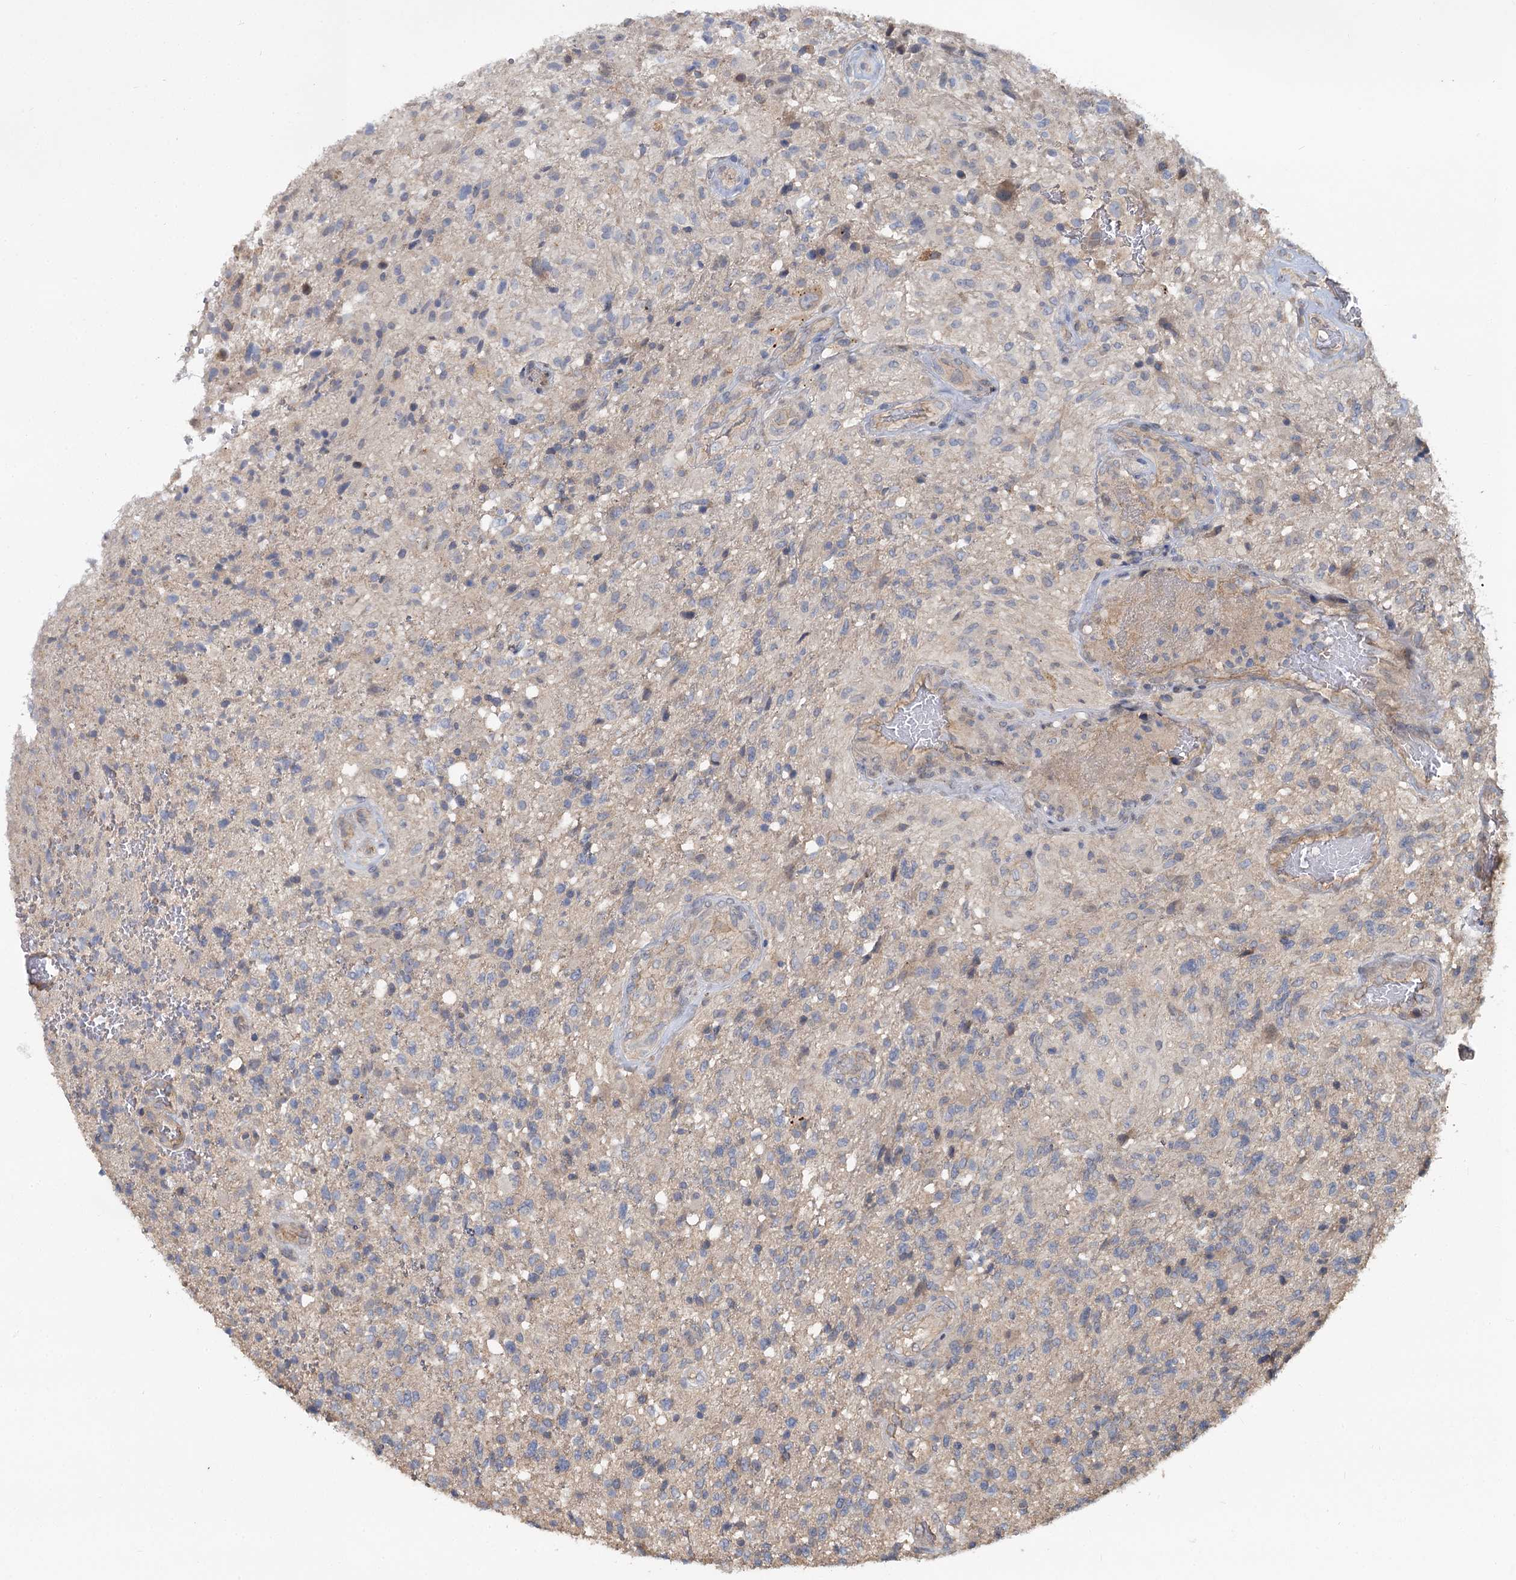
{"staining": {"intensity": "negative", "quantity": "none", "location": "none"}, "tissue": "glioma", "cell_type": "Tumor cells", "image_type": "cancer", "snomed": [{"axis": "morphology", "description": "Glioma, malignant, High grade"}, {"axis": "topography", "description": "Brain"}], "caption": "Immunohistochemical staining of glioma displays no significant expression in tumor cells. (Stains: DAB (3,3'-diaminobenzidine) immunohistochemistry with hematoxylin counter stain, Microscopy: brightfield microscopy at high magnification).", "gene": "ZNF324", "patient": {"sex": "male", "age": 56}}